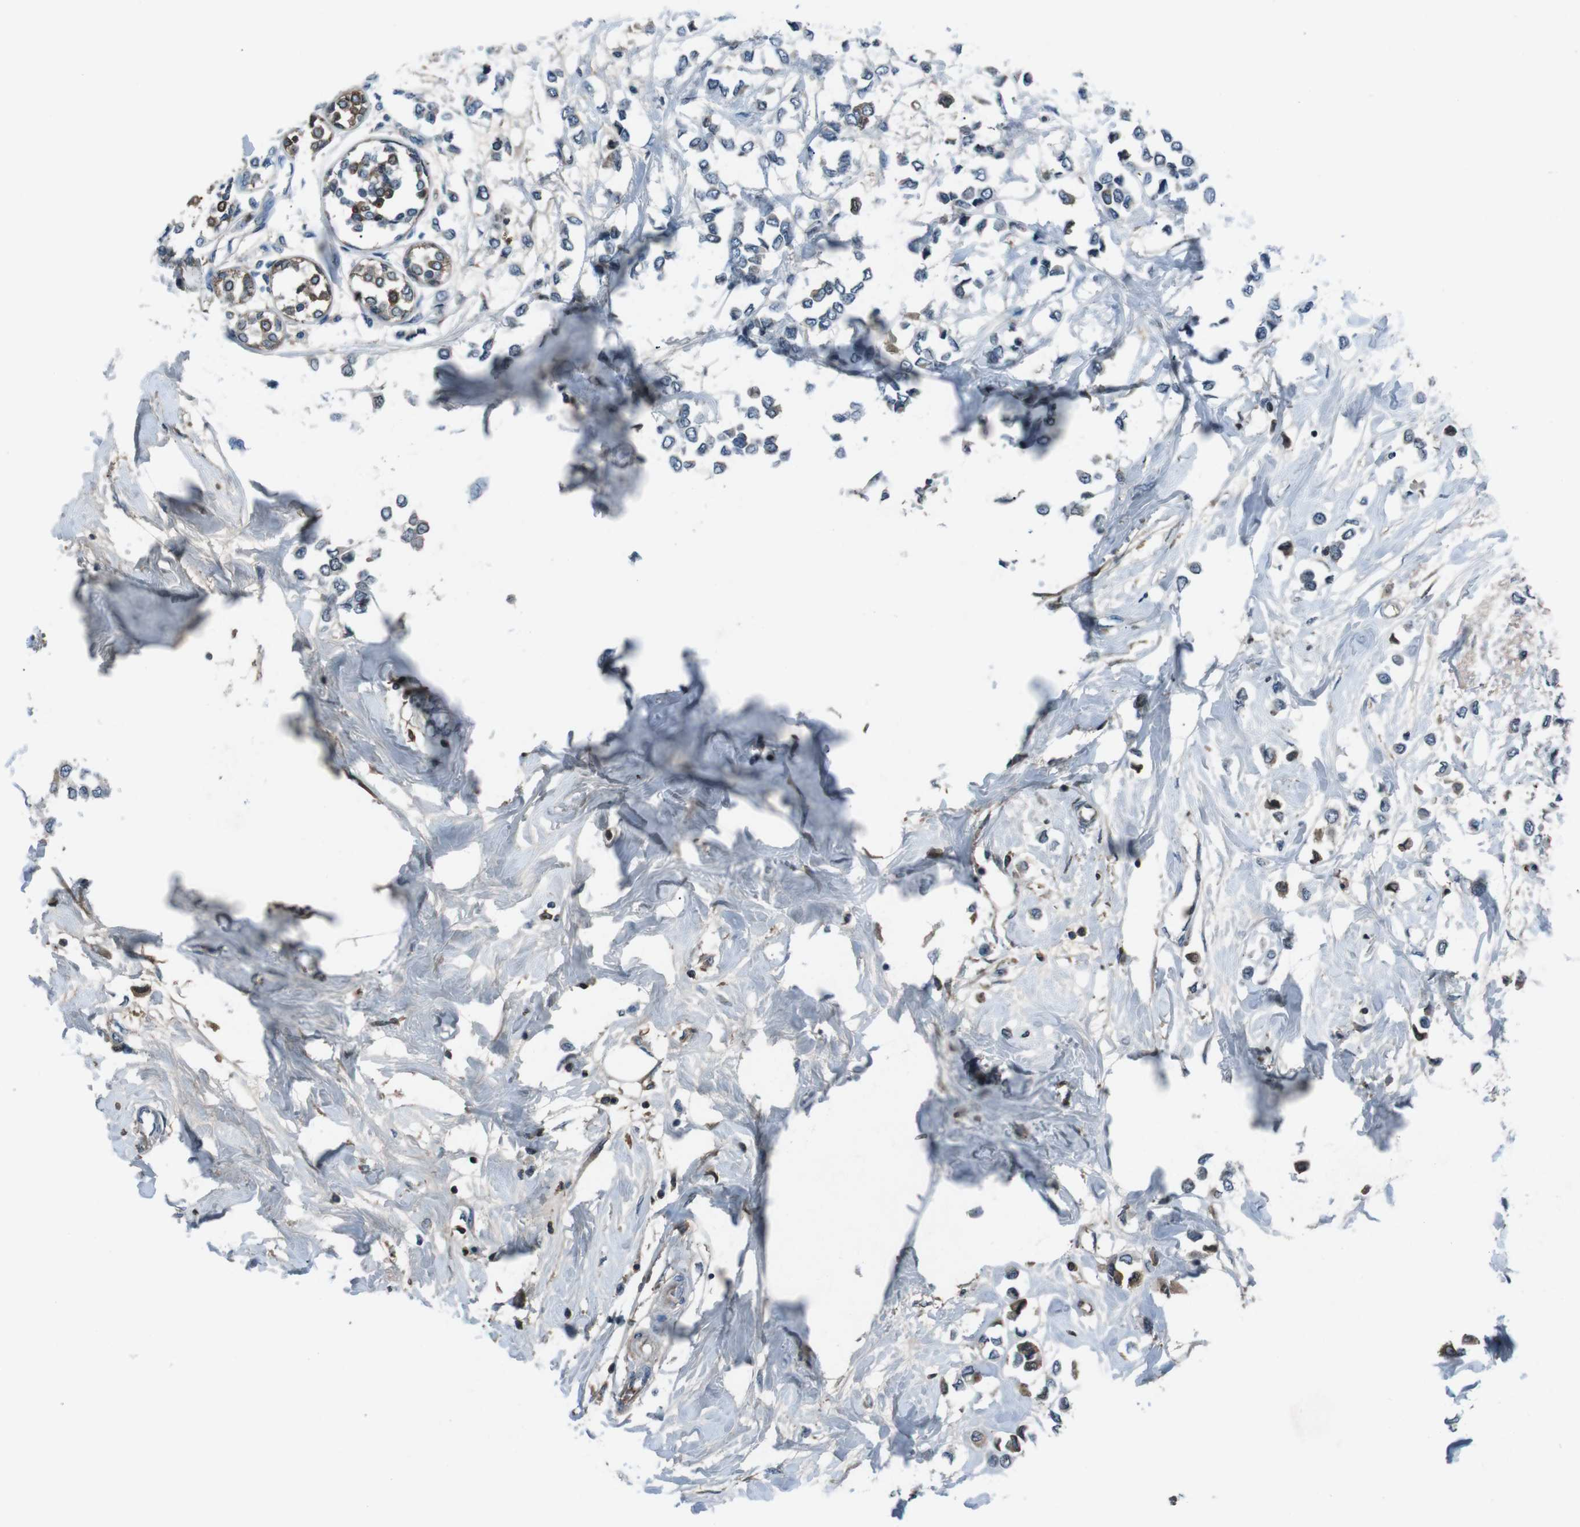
{"staining": {"intensity": "moderate", "quantity": "25%-75%", "location": "cytoplasmic/membranous"}, "tissue": "breast cancer", "cell_type": "Tumor cells", "image_type": "cancer", "snomed": [{"axis": "morphology", "description": "Lobular carcinoma"}, {"axis": "topography", "description": "Breast"}], "caption": "Approximately 25%-75% of tumor cells in breast lobular carcinoma exhibit moderate cytoplasmic/membranous protein staining as visualized by brown immunohistochemical staining.", "gene": "UGT1A6", "patient": {"sex": "female", "age": 51}}